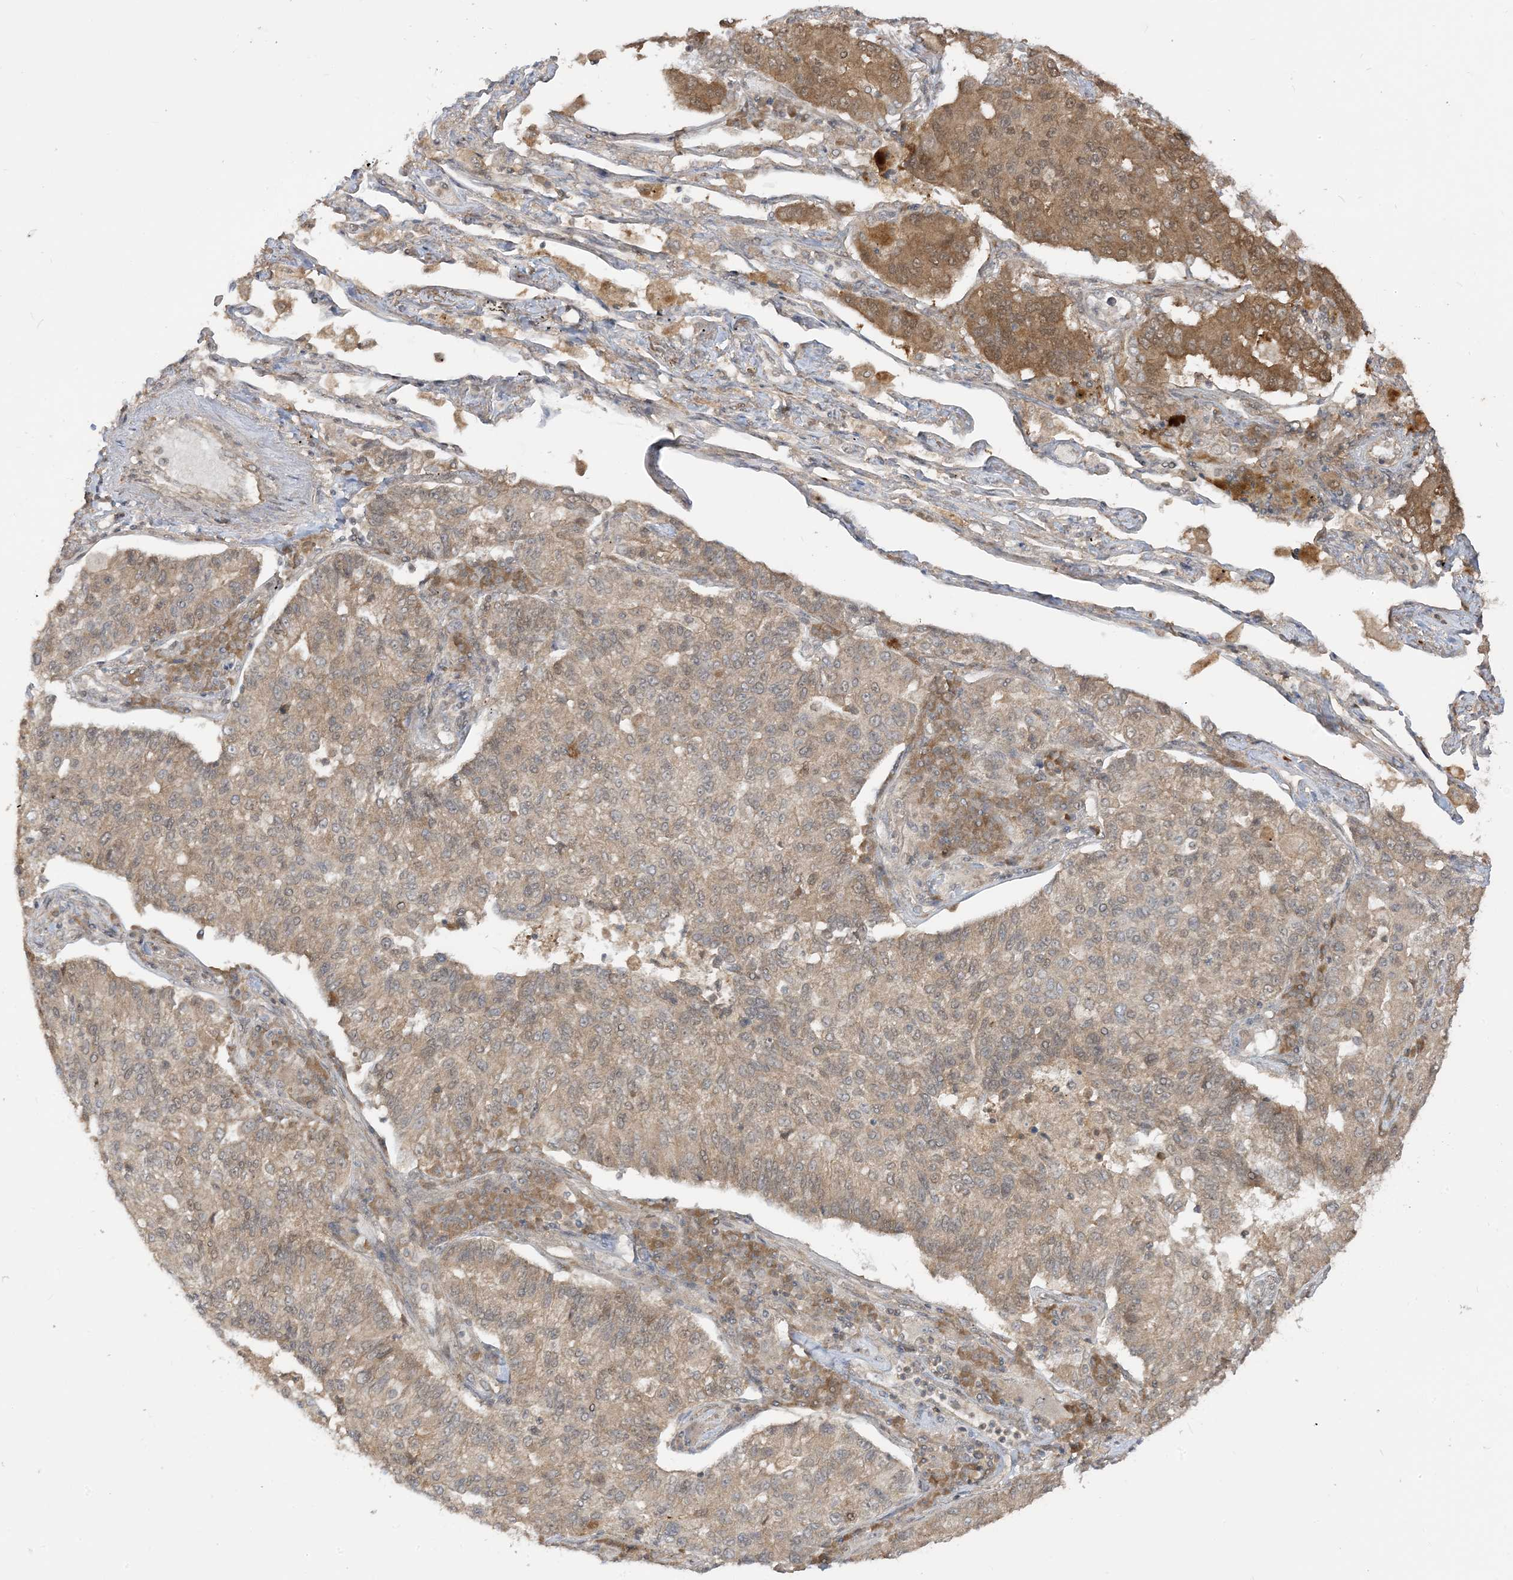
{"staining": {"intensity": "moderate", "quantity": "25%-75%", "location": "cytoplasmic/membranous"}, "tissue": "lung cancer", "cell_type": "Tumor cells", "image_type": "cancer", "snomed": [{"axis": "morphology", "description": "Adenocarcinoma, NOS"}, {"axis": "topography", "description": "Lung"}], "caption": "Protein expression analysis of adenocarcinoma (lung) displays moderate cytoplasmic/membranous expression in approximately 25%-75% of tumor cells.", "gene": "TBCC", "patient": {"sex": "male", "age": 49}}